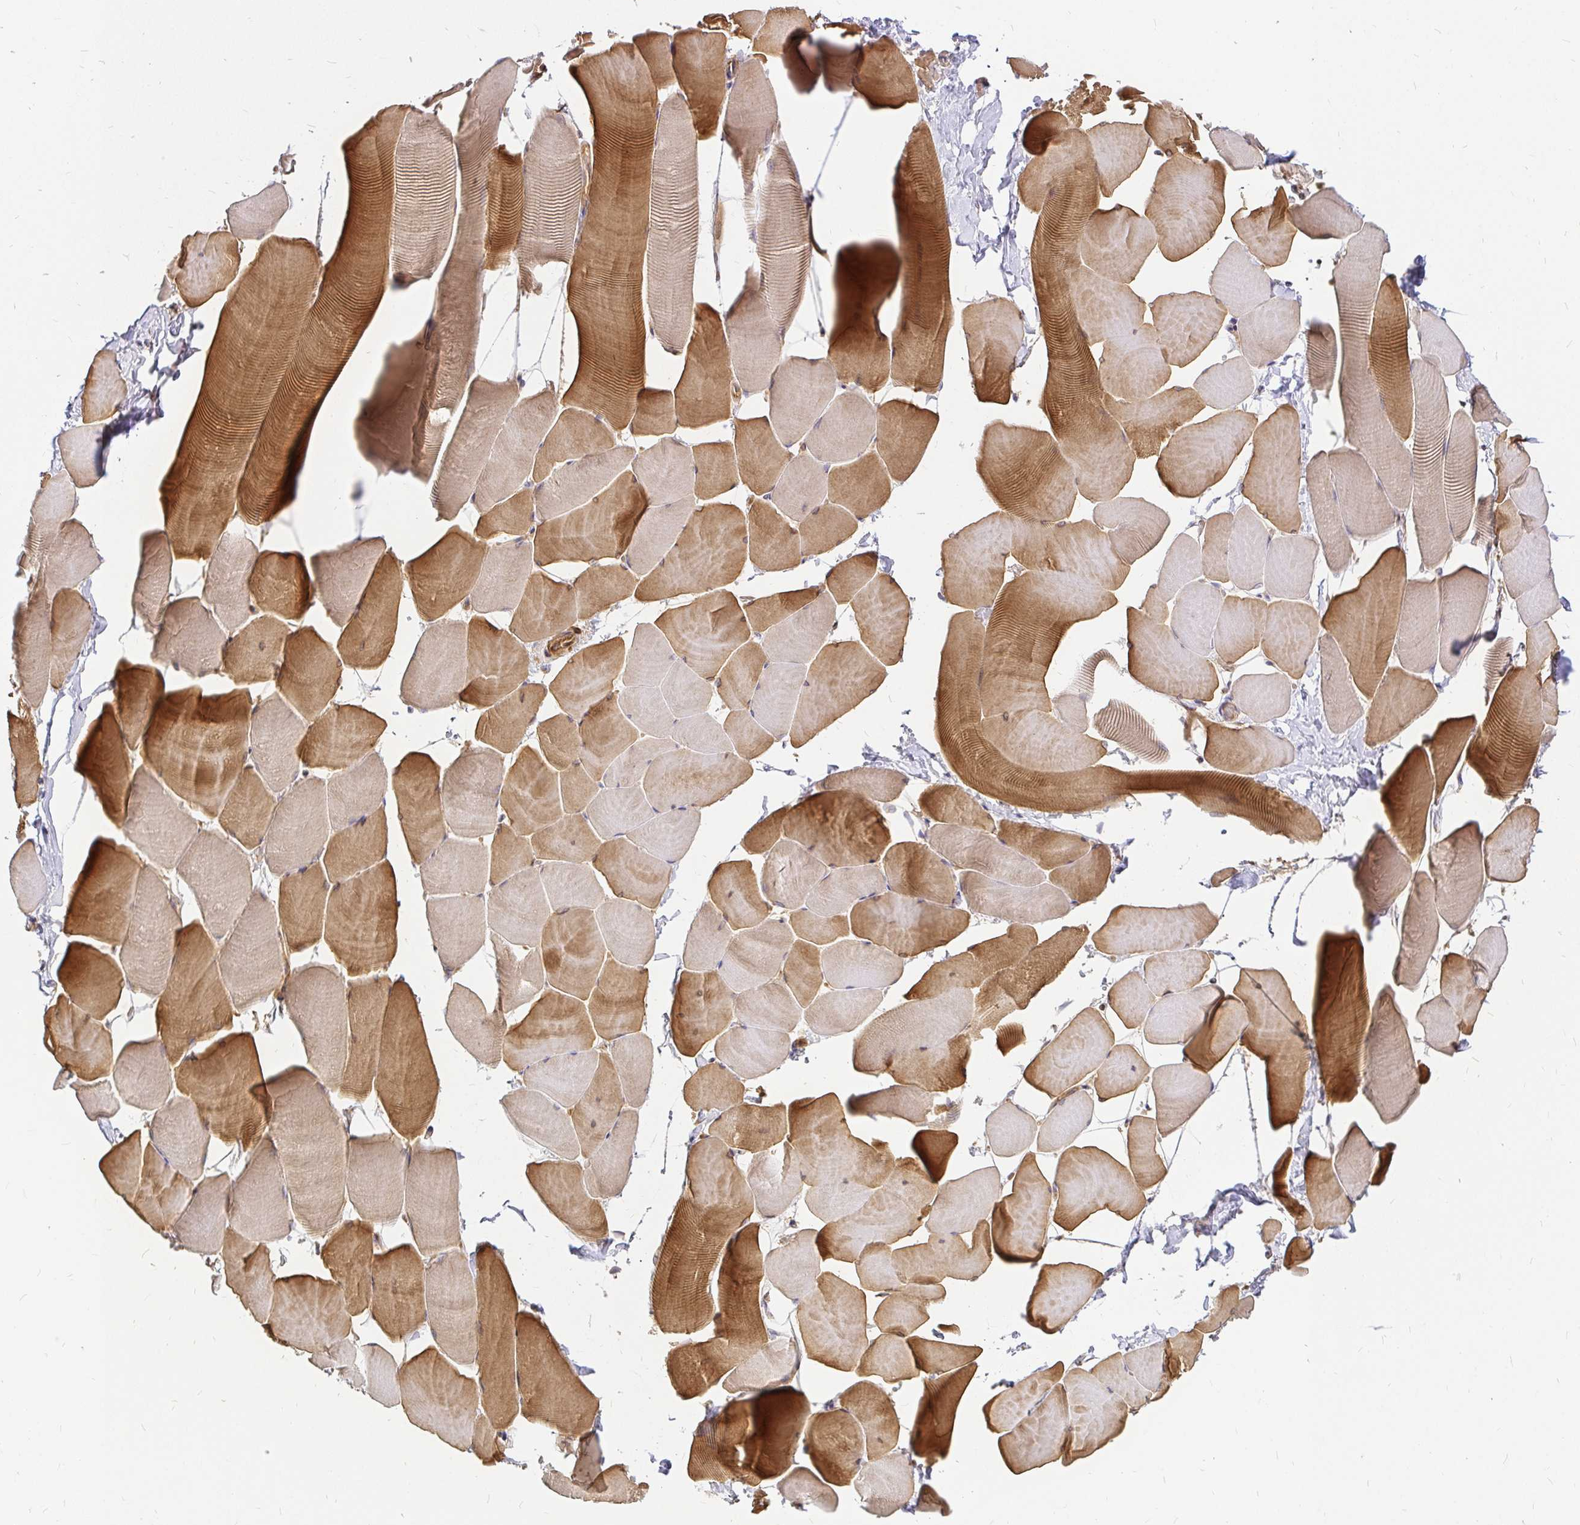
{"staining": {"intensity": "moderate", "quantity": ">75%", "location": "cytoplasmic/membranous"}, "tissue": "skeletal muscle", "cell_type": "Myocytes", "image_type": "normal", "snomed": [{"axis": "morphology", "description": "Normal tissue, NOS"}, {"axis": "topography", "description": "Skeletal muscle"}], "caption": "The image shows immunohistochemical staining of benign skeletal muscle. There is moderate cytoplasmic/membranous expression is identified in approximately >75% of myocytes.", "gene": "KIF5B", "patient": {"sex": "male", "age": 25}}